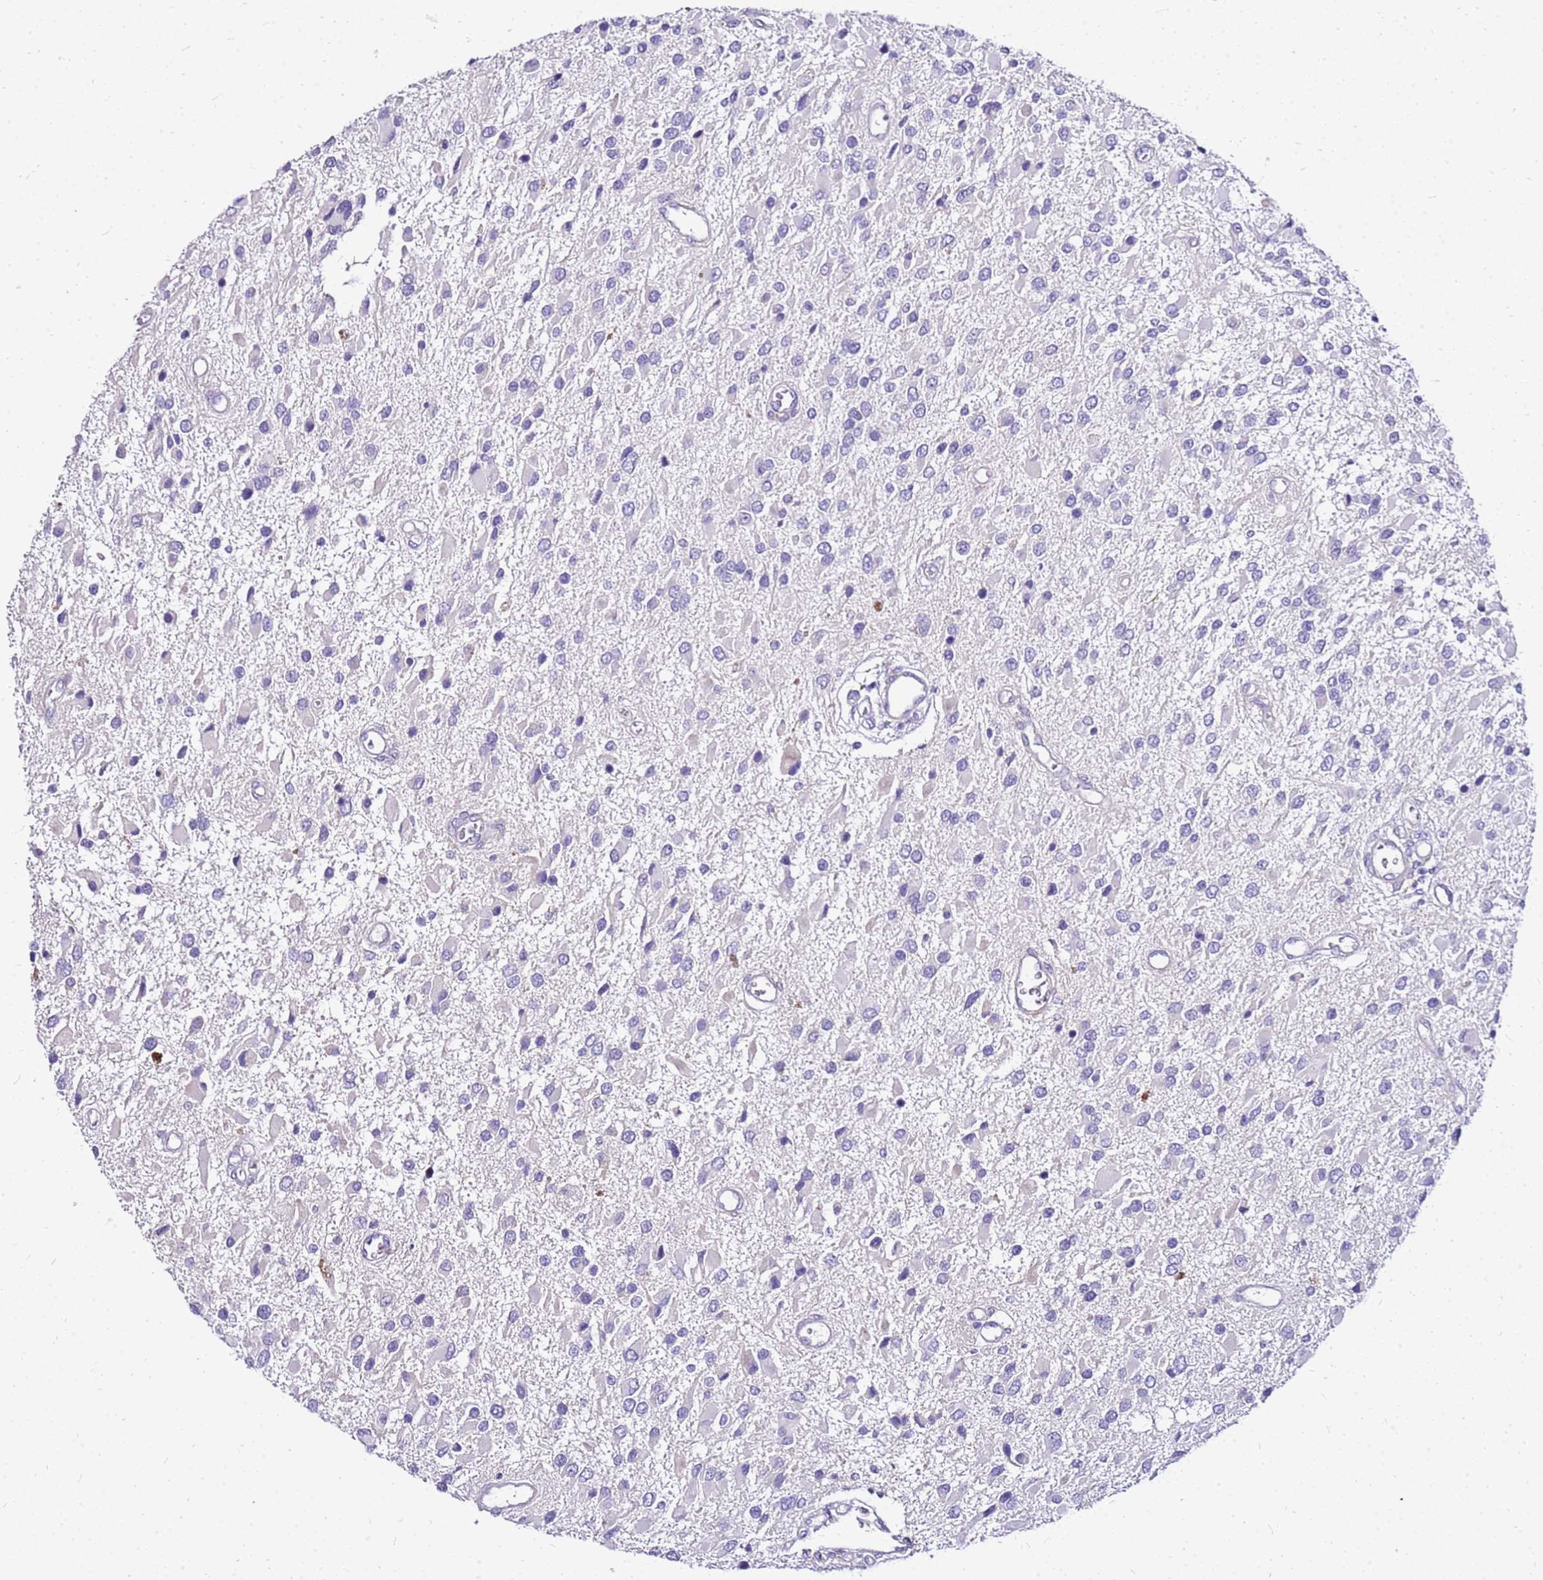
{"staining": {"intensity": "negative", "quantity": "none", "location": "none"}, "tissue": "glioma", "cell_type": "Tumor cells", "image_type": "cancer", "snomed": [{"axis": "morphology", "description": "Glioma, malignant, High grade"}, {"axis": "topography", "description": "Brain"}], "caption": "IHC histopathology image of glioma stained for a protein (brown), which displays no expression in tumor cells. (DAB IHC with hematoxylin counter stain).", "gene": "DCDC2B", "patient": {"sex": "male", "age": 53}}